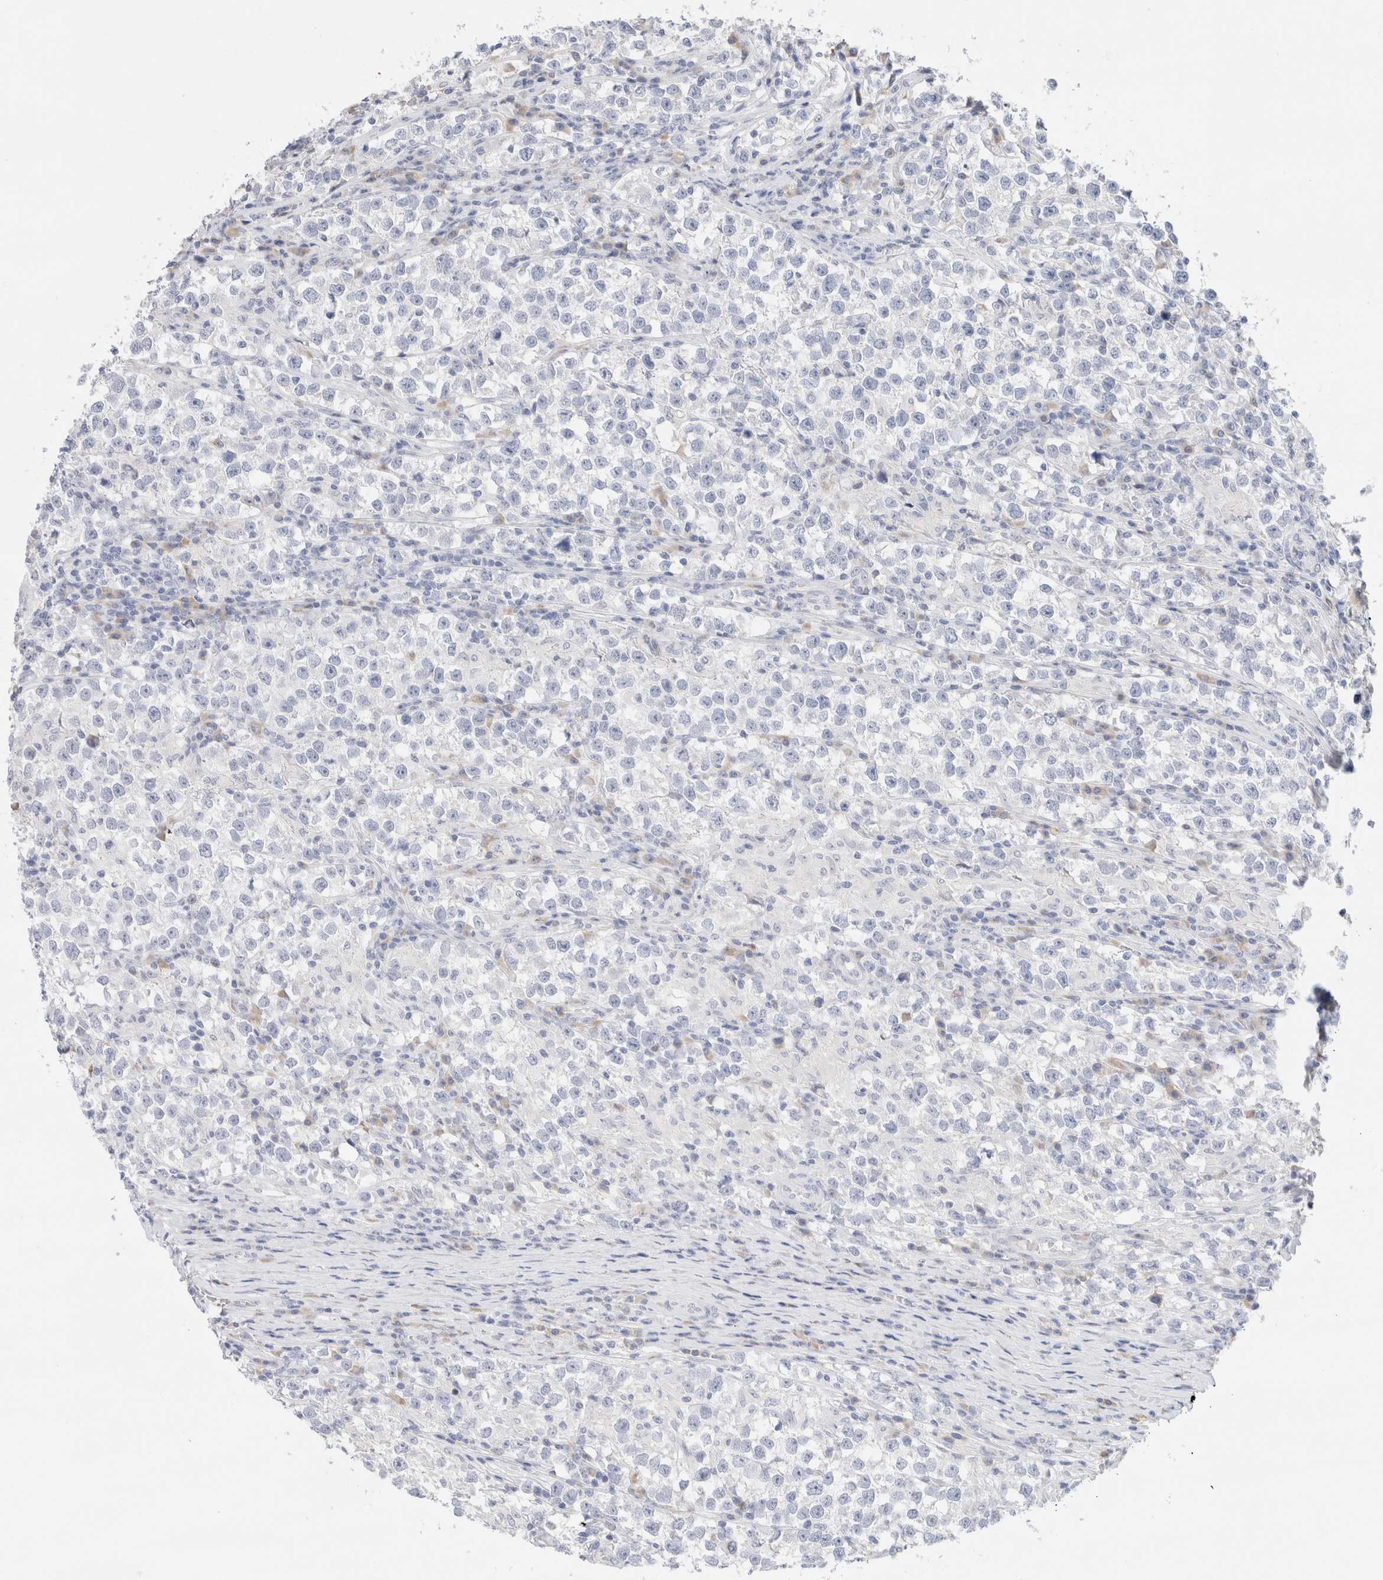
{"staining": {"intensity": "negative", "quantity": "none", "location": "none"}, "tissue": "testis cancer", "cell_type": "Tumor cells", "image_type": "cancer", "snomed": [{"axis": "morphology", "description": "Normal tissue, NOS"}, {"axis": "morphology", "description": "Seminoma, NOS"}, {"axis": "topography", "description": "Testis"}], "caption": "Immunohistochemistry (IHC) micrograph of neoplastic tissue: human testis cancer (seminoma) stained with DAB exhibits no significant protein expression in tumor cells. Nuclei are stained in blue.", "gene": "GADD45G", "patient": {"sex": "male", "age": 43}}